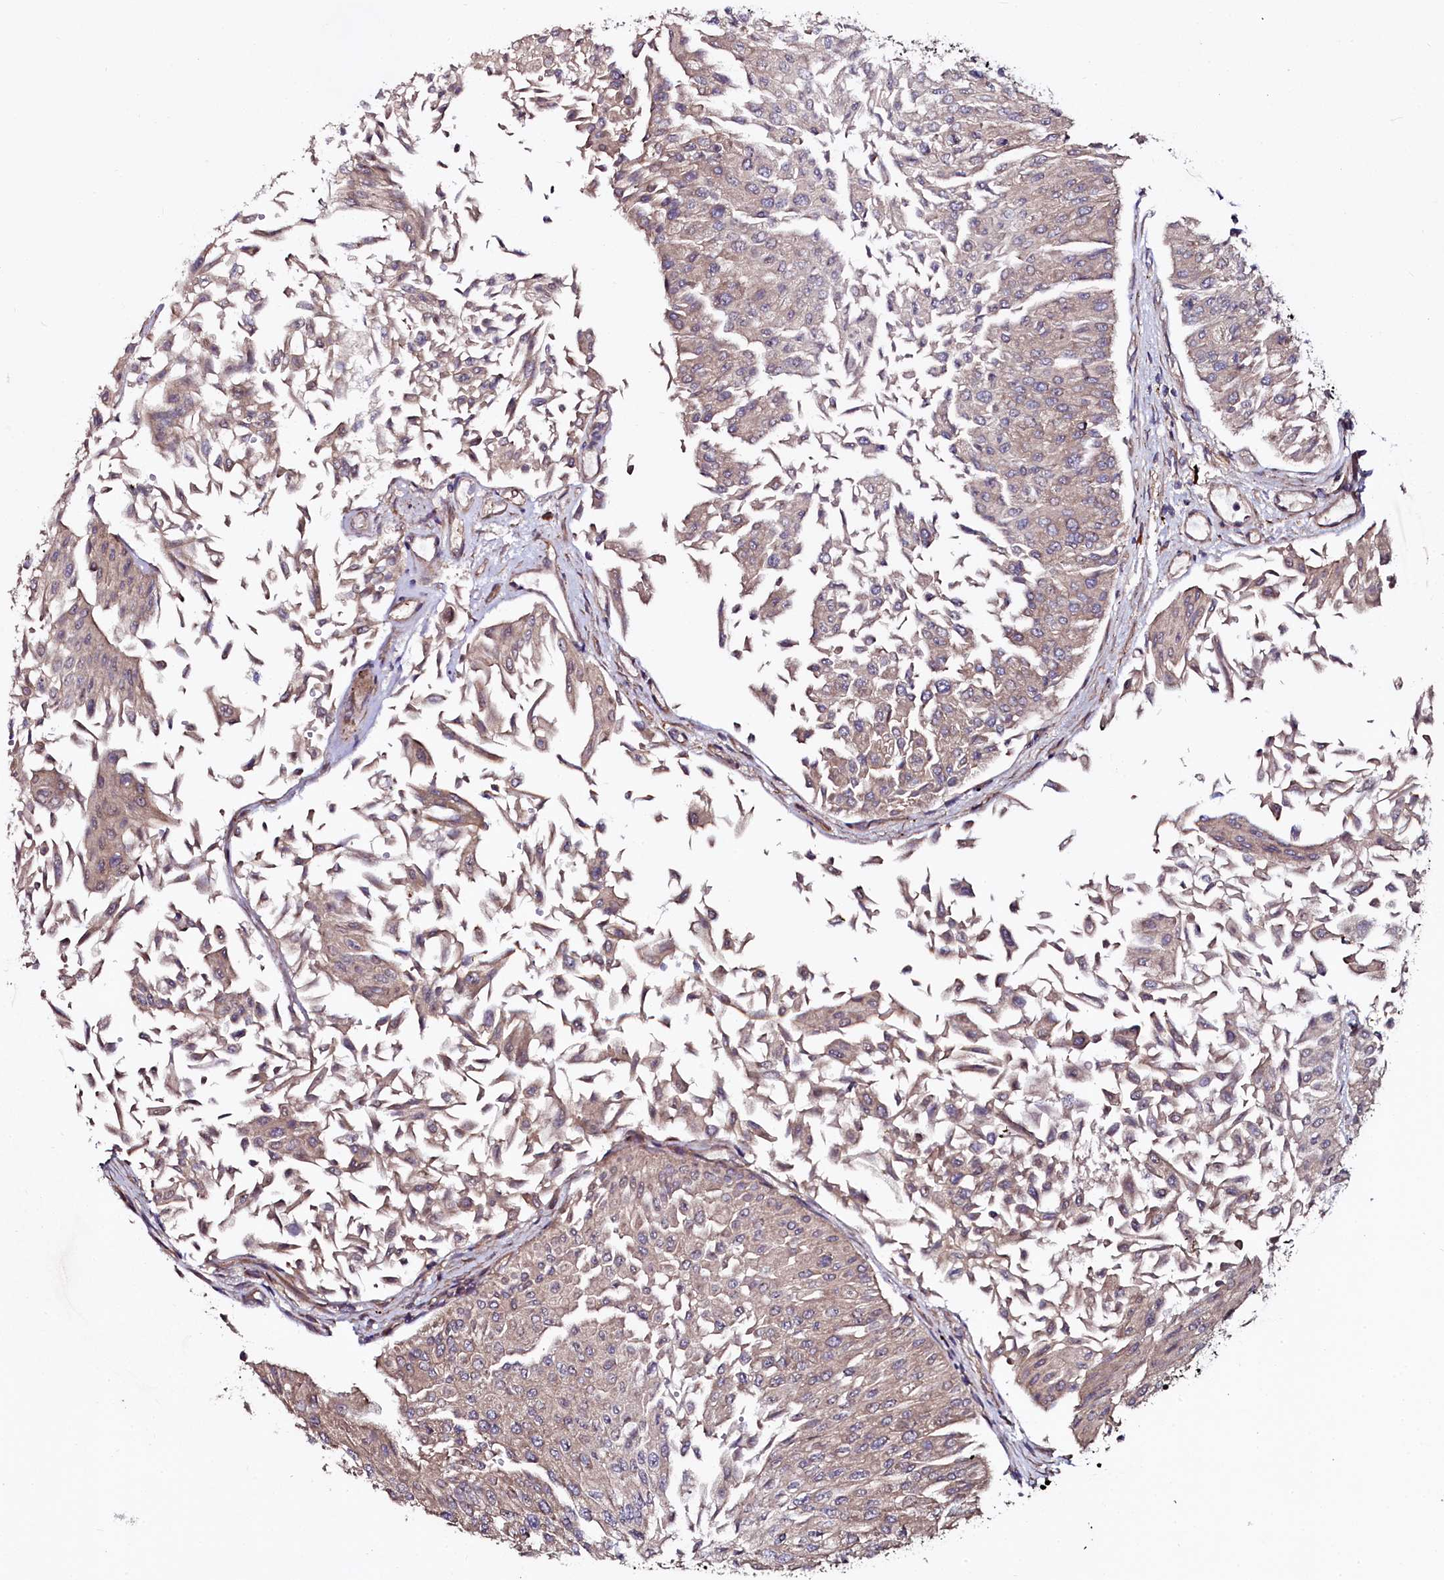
{"staining": {"intensity": "weak", "quantity": ">75%", "location": "cytoplasmic/membranous"}, "tissue": "urothelial cancer", "cell_type": "Tumor cells", "image_type": "cancer", "snomed": [{"axis": "morphology", "description": "Urothelial carcinoma, Low grade"}, {"axis": "topography", "description": "Urinary bladder"}], "caption": "A histopathology image showing weak cytoplasmic/membranous staining in approximately >75% of tumor cells in low-grade urothelial carcinoma, as visualized by brown immunohistochemical staining.", "gene": "USPL1", "patient": {"sex": "male", "age": 67}}